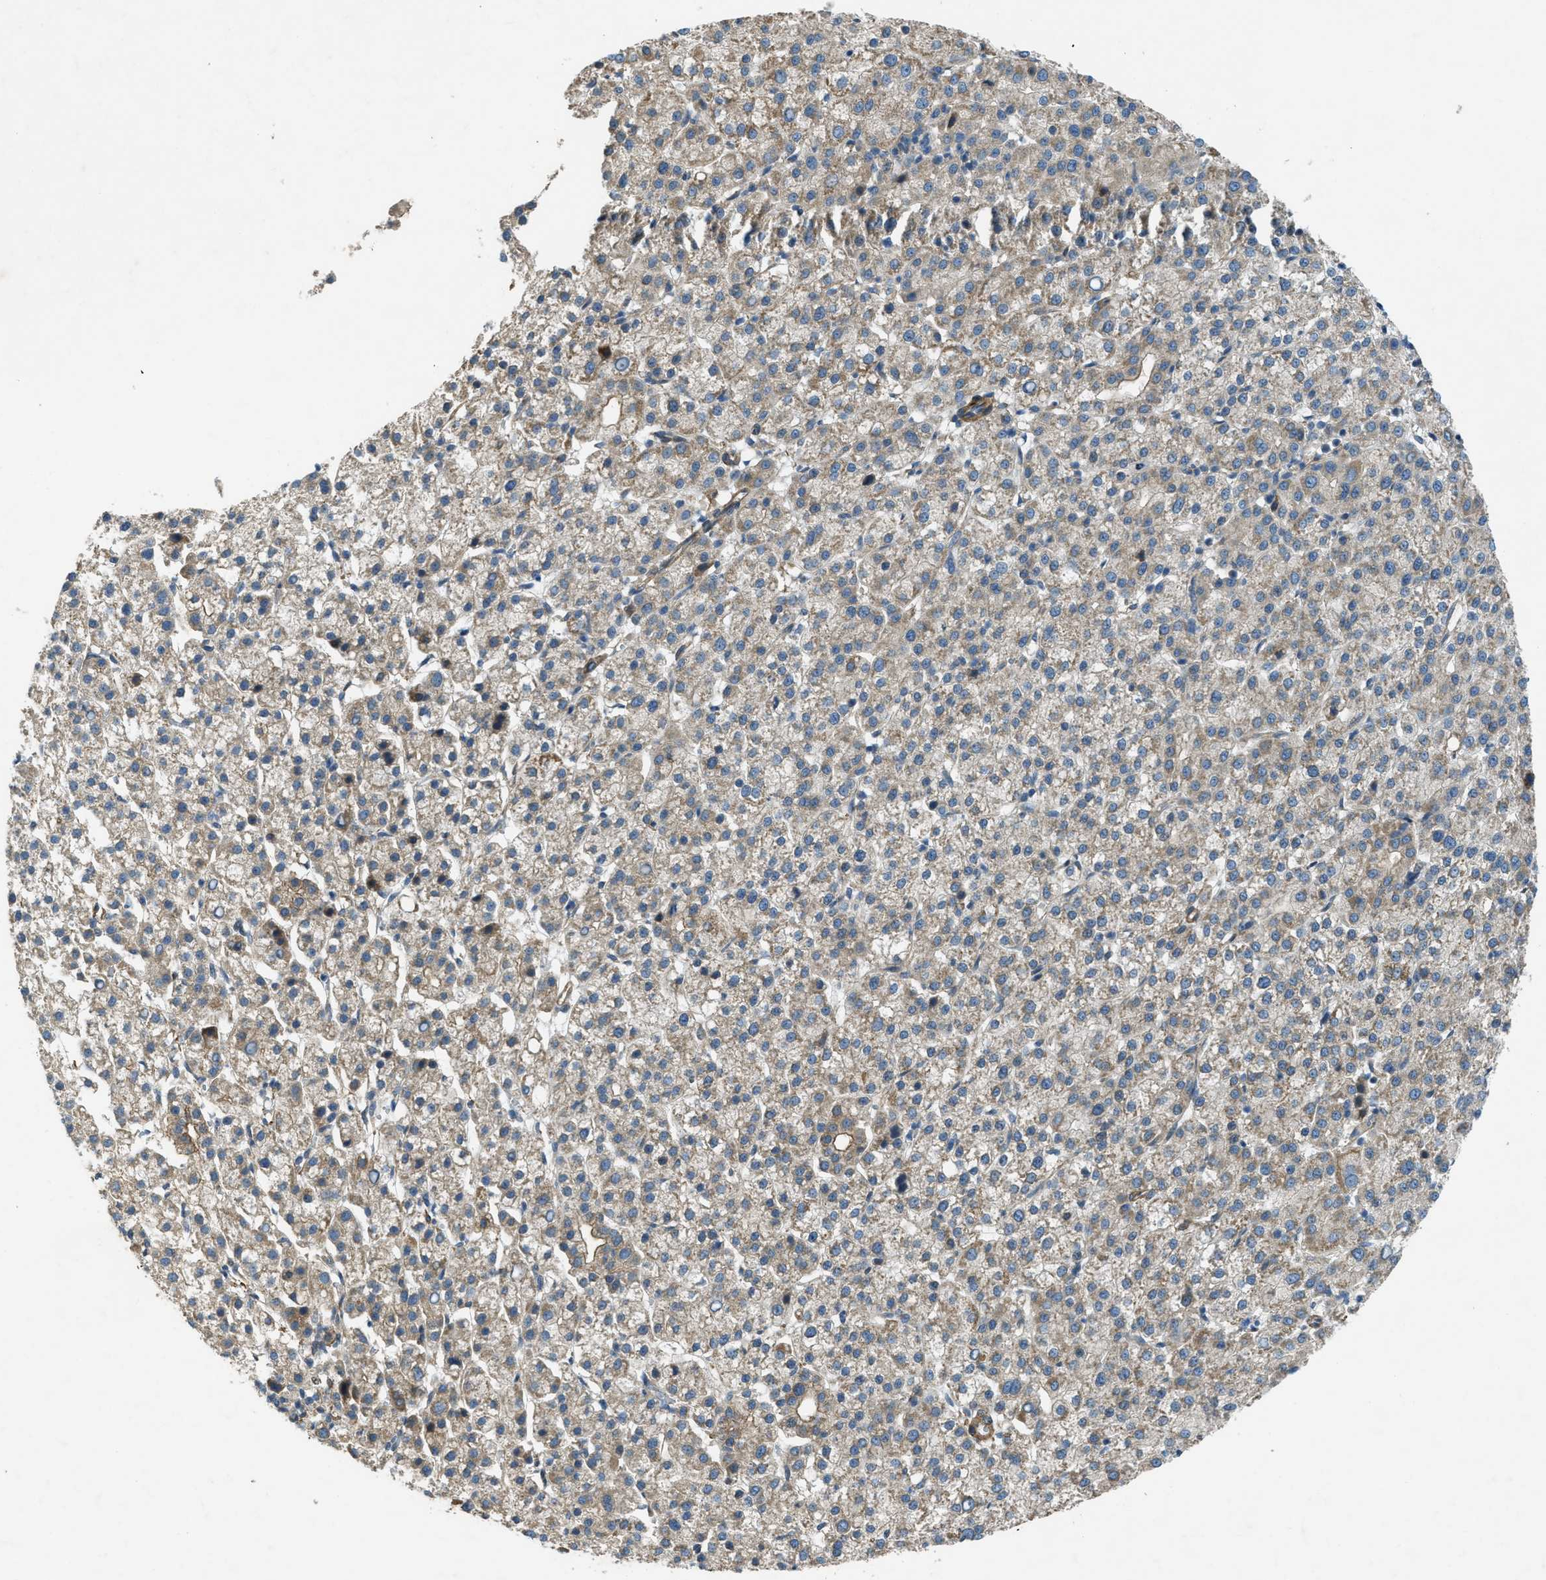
{"staining": {"intensity": "weak", "quantity": ">75%", "location": "cytoplasmic/membranous"}, "tissue": "liver cancer", "cell_type": "Tumor cells", "image_type": "cancer", "snomed": [{"axis": "morphology", "description": "Carcinoma, Hepatocellular, NOS"}, {"axis": "topography", "description": "Liver"}], "caption": "Human liver hepatocellular carcinoma stained with a protein marker shows weak staining in tumor cells.", "gene": "VEZT", "patient": {"sex": "female", "age": 58}}